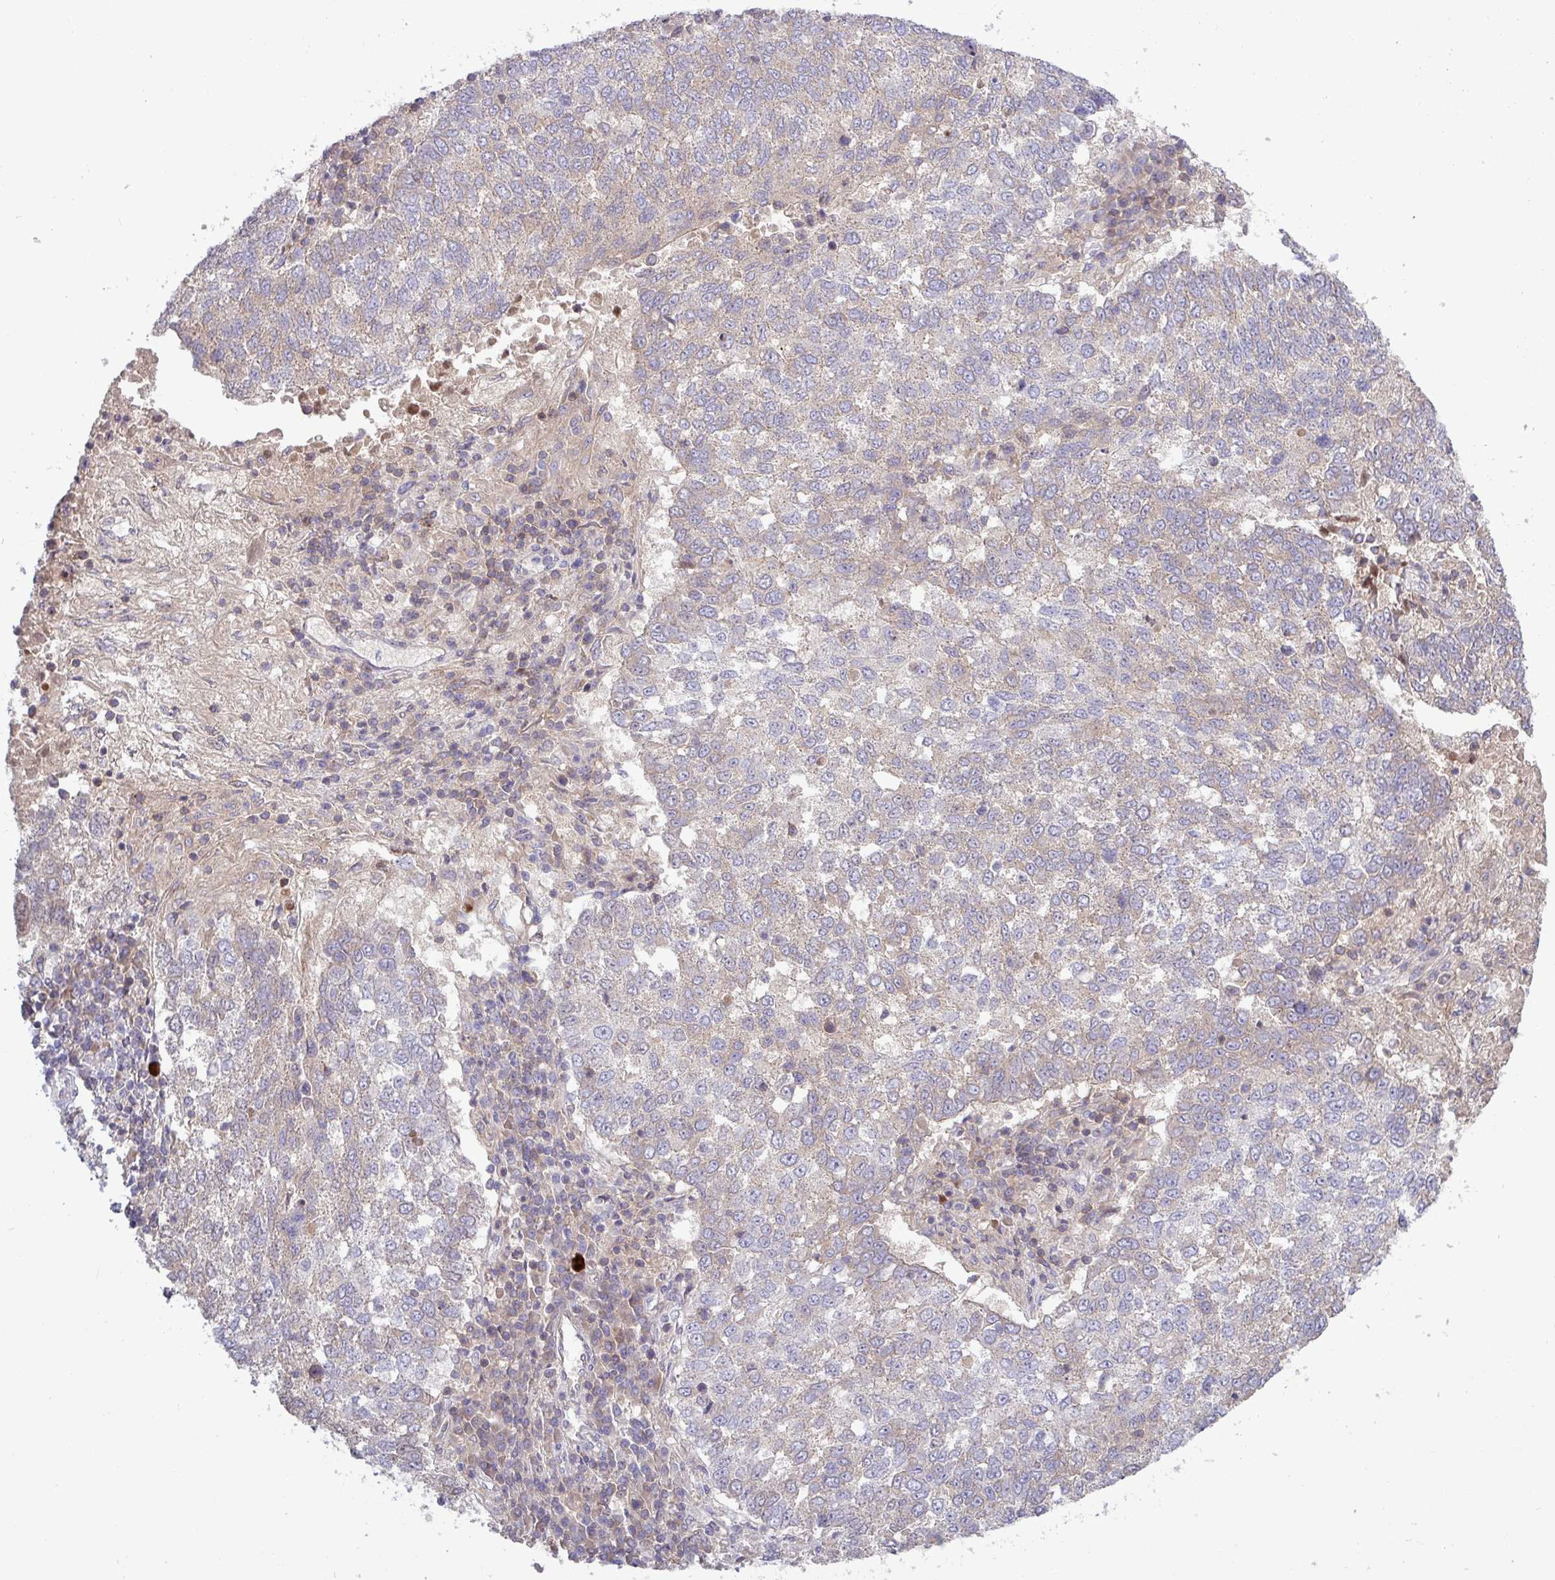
{"staining": {"intensity": "weak", "quantity": "<25%", "location": "cytoplasmic/membranous"}, "tissue": "lung cancer", "cell_type": "Tumor cells", "image_type": "cancer", "snomed": [{"axis": "morphology", "description": "Squamous cell carcinoma, NOS"}, {"axis": "topography", "description": "Lung"}], "caption": "The immunohistochemistry (IHC) histopathology image has no significant staining in tumor cells of lung squamous cell carcinoma tissue.", "gene": "TNFSF12", "patient": {"sex": "male", "age": 73}}